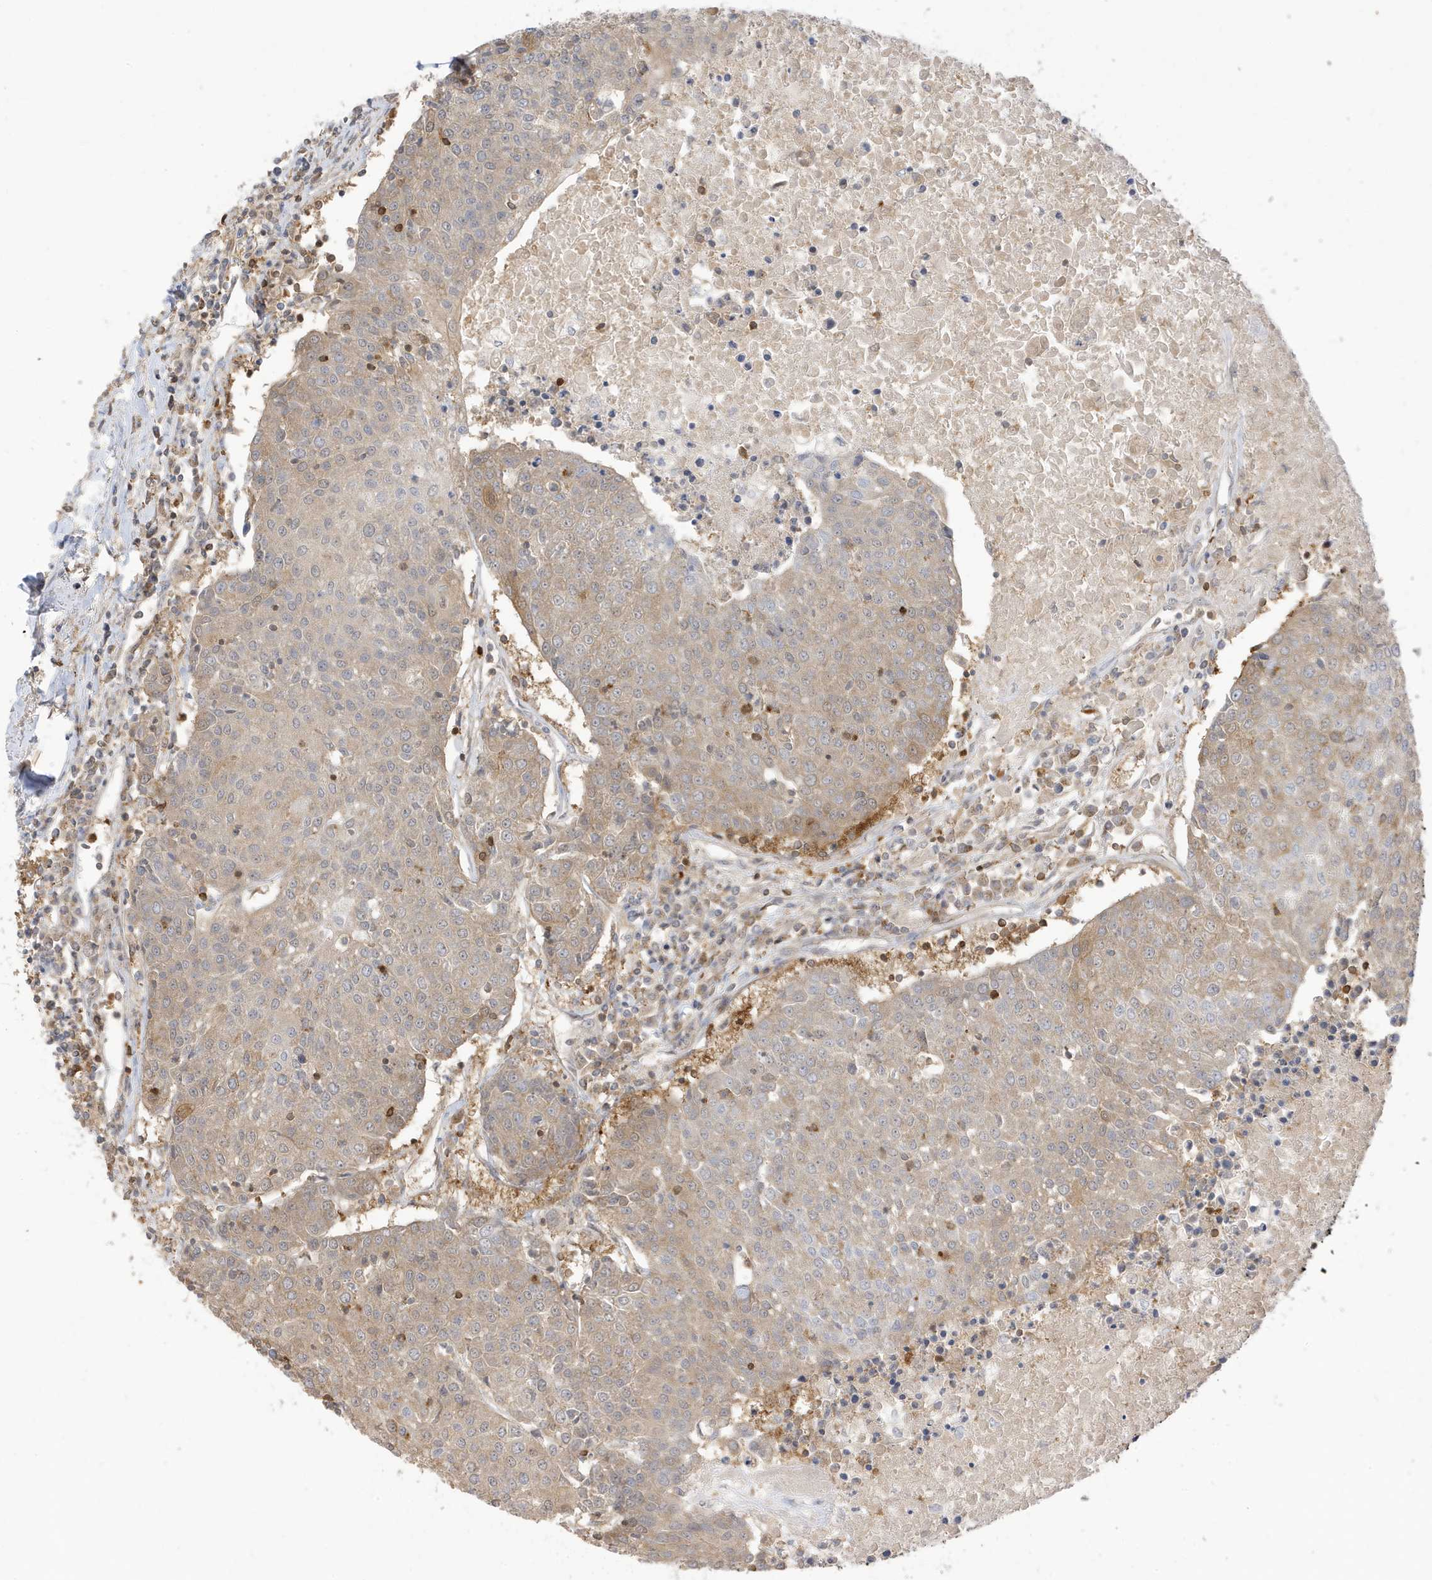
{"staining": {"intensity": "moderate", "quantity": "<25%", "location": "cytoplasmic/membranous"}, "tissue": "urothelial cancer", "cell_type": "Tumor cells", "image_type": "cancer", "snomed": [{"axis": "morphology", "description": "Urothelial carcinoma, High grade"}, {"axis": "topography", "description": "Urinary bladder"}], "caption": "An image showing moderate cytoplasmic/membranous positivity in about <25% of tumor cells in urothelial cancer, as visualized by brown immunohistochemical staining.", "gene": "TAB3", "patient": {"sex": "female", "age": 85}}